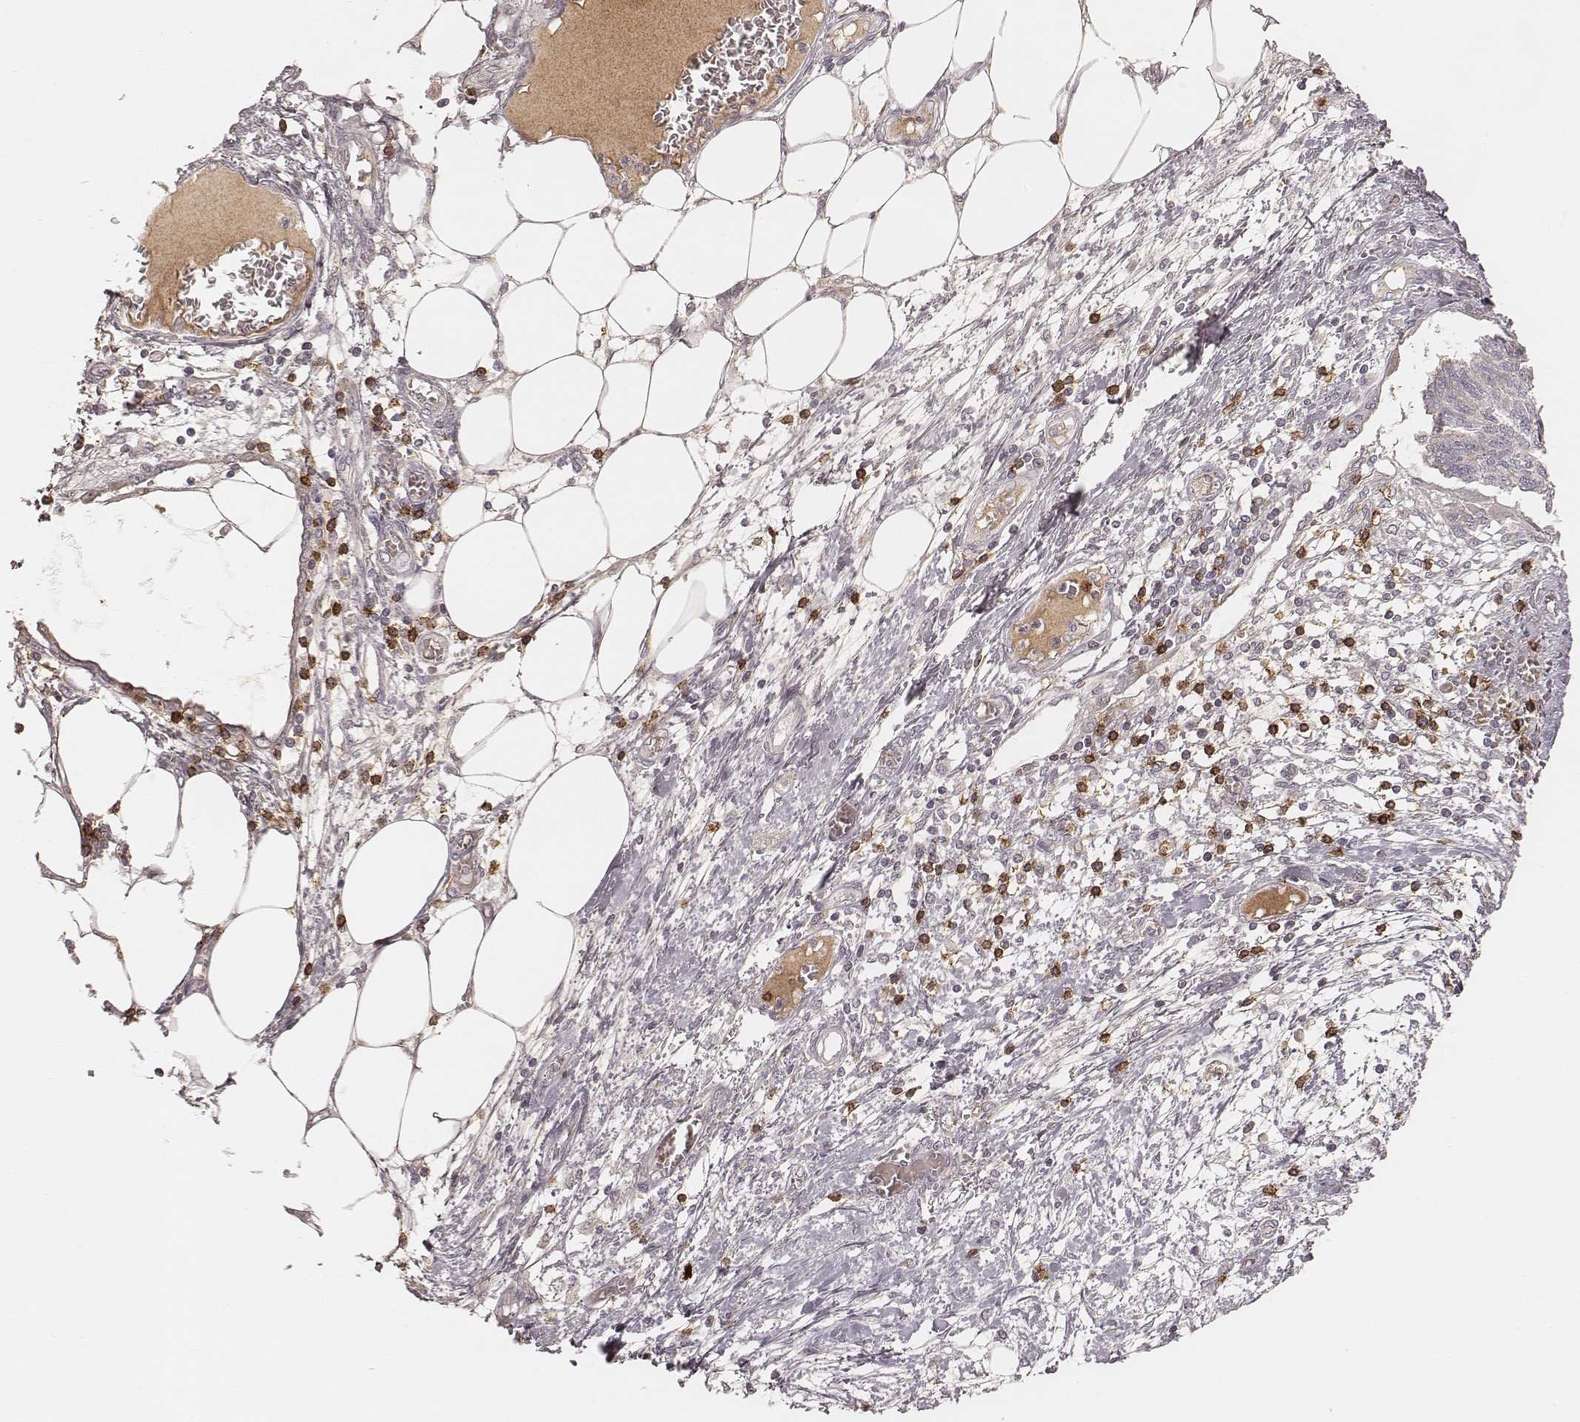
{"staining": {"intensity": "negative", "quantity": "none", "location": "none"}, "tissue": "endometrial cancer", "cell_type": "Tumor cells", "image_type": "cancer", "snomed": [{"axis": "morphology", "description": "Adenocarcinoma, NOS"}, {"axis": "morphology", "description": "Adenocarcinoma, metastatic, NOS"}, {"axis": "topography", "description": "Adipose tissue"}, {"axis": "topography", "description": "Endometrium"}], "caption": "A photomicrograph of endometrial metastatic adenocarcinoma stained for a protein exhibits no brown staining in tumor cells.", "gene": "CD8A", "patient": {"sex": "female", "age": 67}}